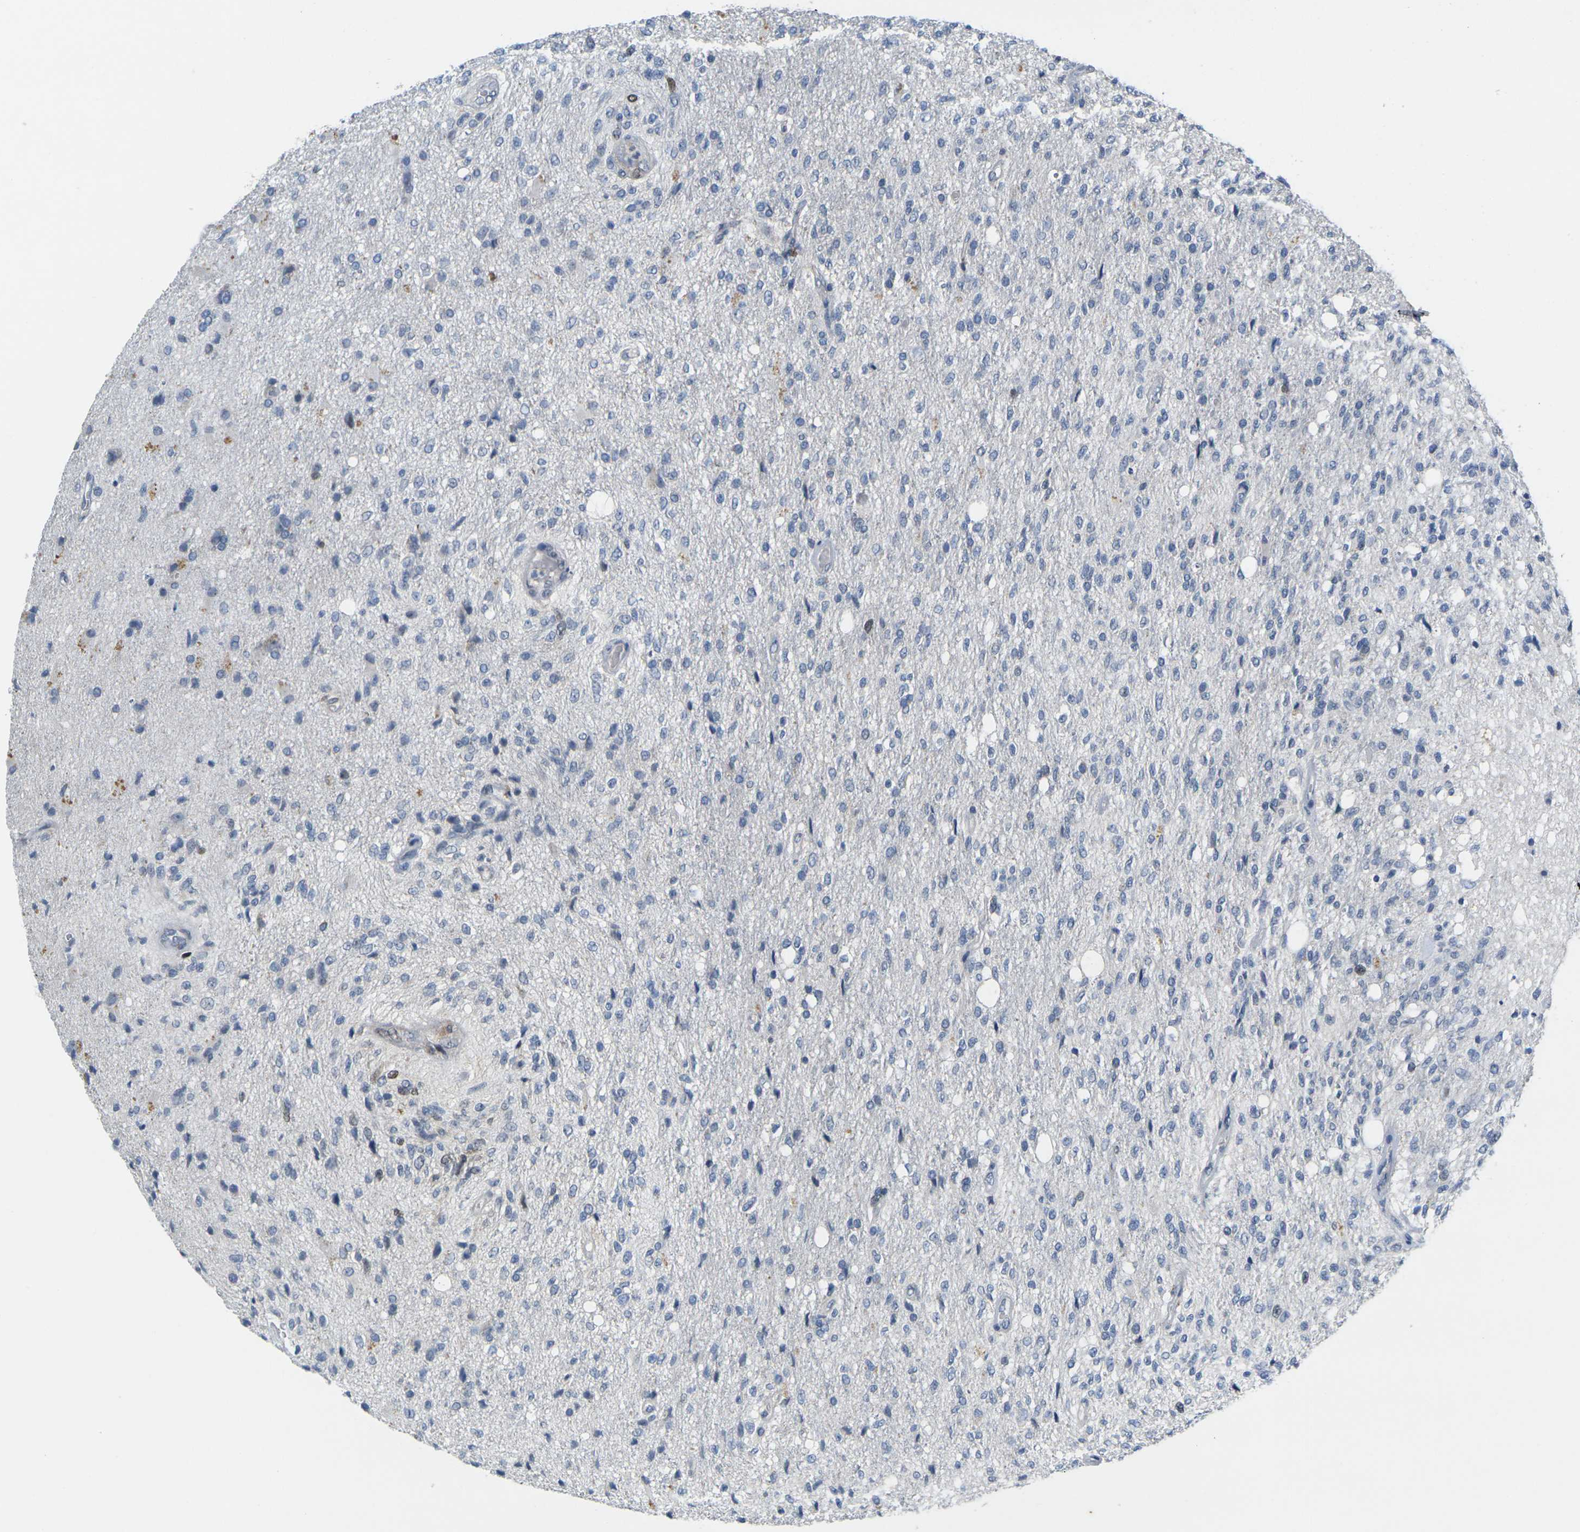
{"staining": {"intensity": "moderate", "quantity": "<25%", "location": "nuclear"}, "tissue": "glioma", "cell_type": "Tumor cells", "image_type": "cancer", "snomed": [{"axis": "morphology", "description": "Normal tissue, NOS"}, {"axis": "morphology", "description": "Glioma, malignant, High grade"}, {"axis": "topography", "description": "Cerebral cortex"}], "caption": "Malignant glioma (high-grade) stained for a protein exhibits moderate nuclear positivity in tumor cells.", "gene": "CDK2", "patient": {"sex": "male", "age": 77}}